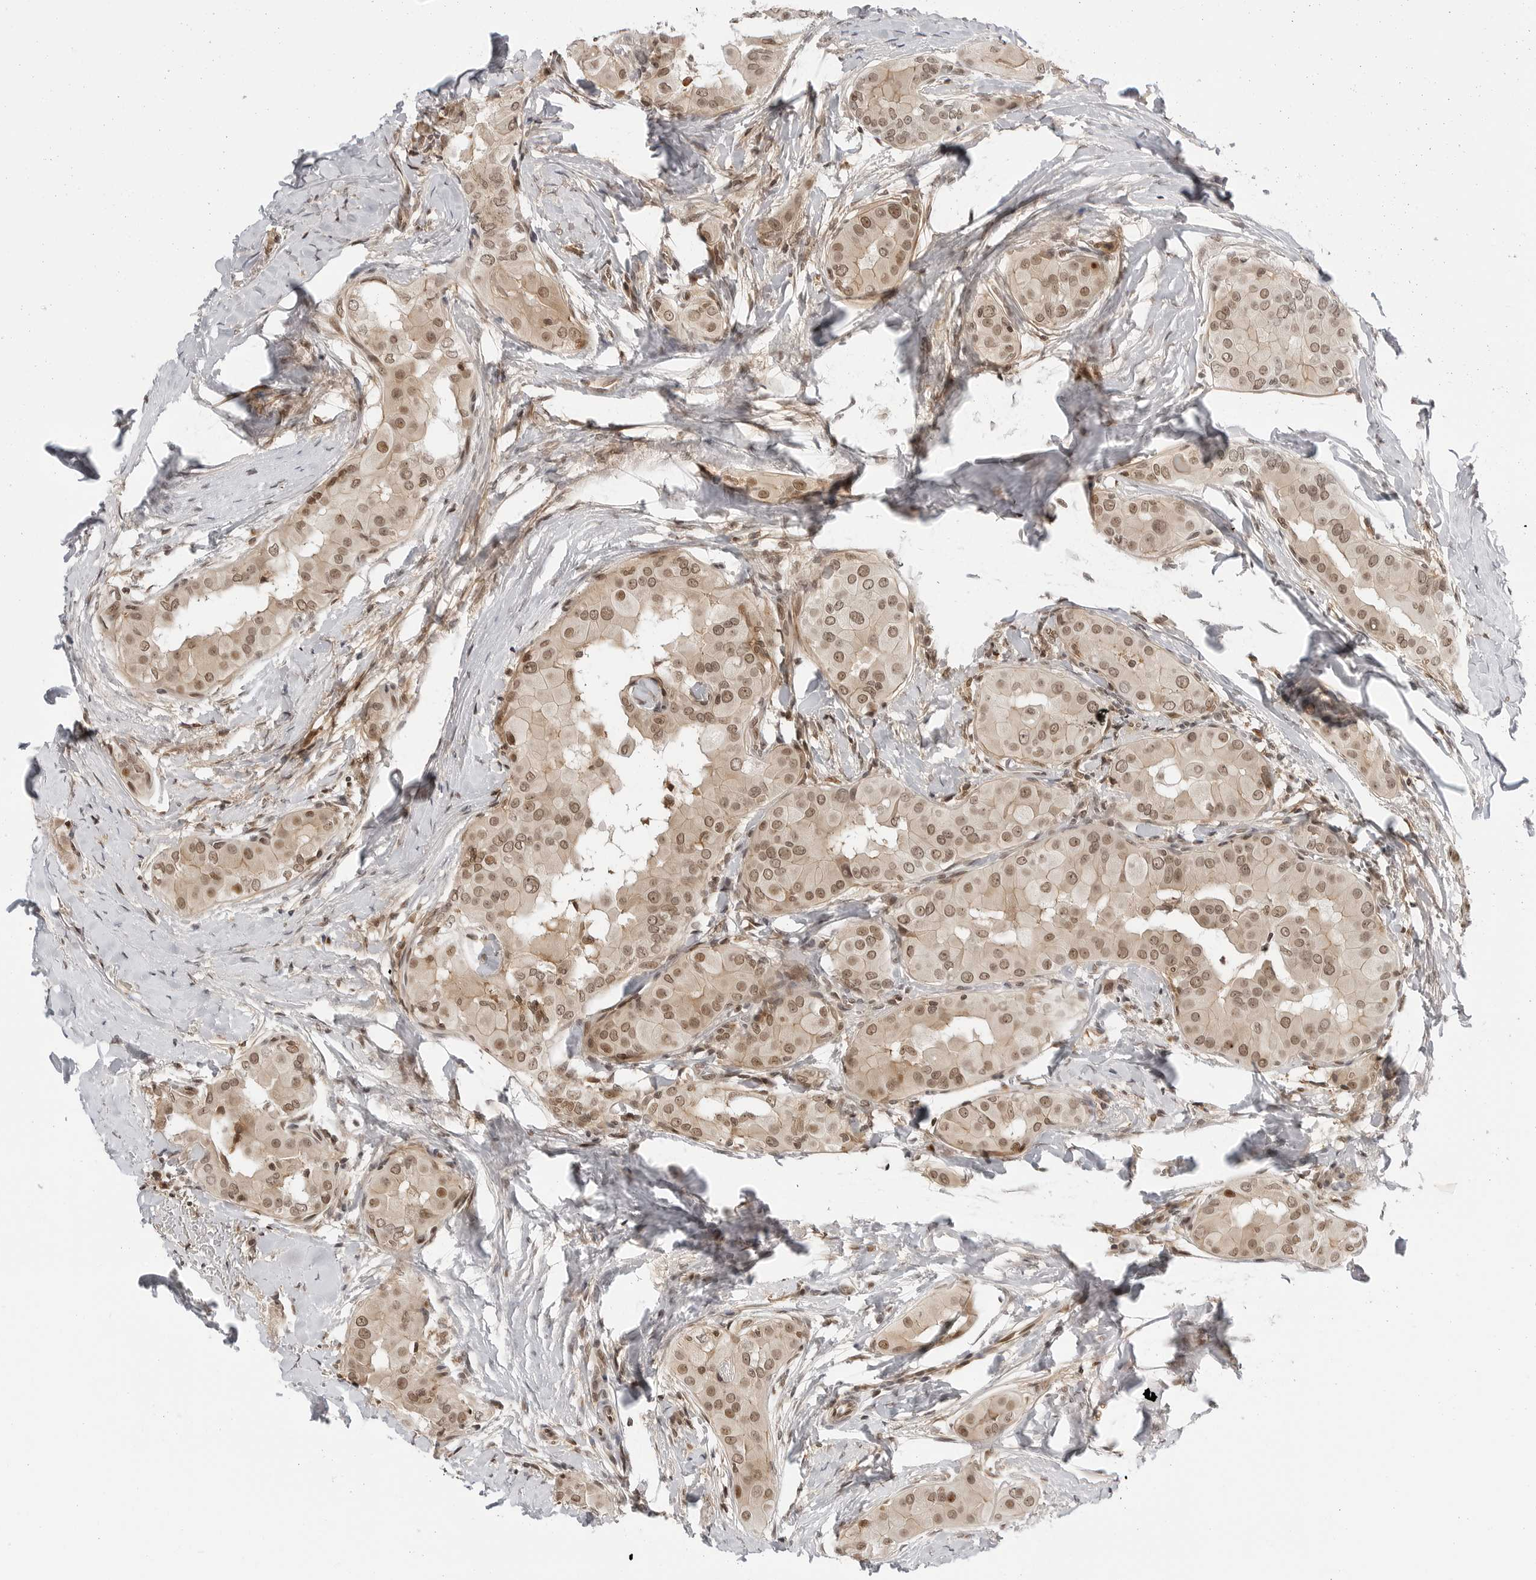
{"staining": {"intensity": "moderate", "quantity": ">75%", "location": "cytoplasmic/membranous,nuclear"}, "tissue": "thyroid cancer", "cell_type": "Tumor cells", "image_type": "cancer", "snomed": [{"axis": "morphology", "description": "Papillary adenocarcinoma, NOS"}, {"axis": "topography", "description": "Thyroid gland"}], "caption": "IHC micrograph of neoplastic tissue: papillary adenocarcinoma (thyroid) stained using immunohistochemistry demonstrates medium levels of moderate protein expression localized specifically in the cytoplasmic/membranous and nuclear of tumor cells, appearing as a cytoplasmic/membranous and nuclear brown color.", "gene": "C8orf33", "patient": {"sex": "male", "age": 33}}